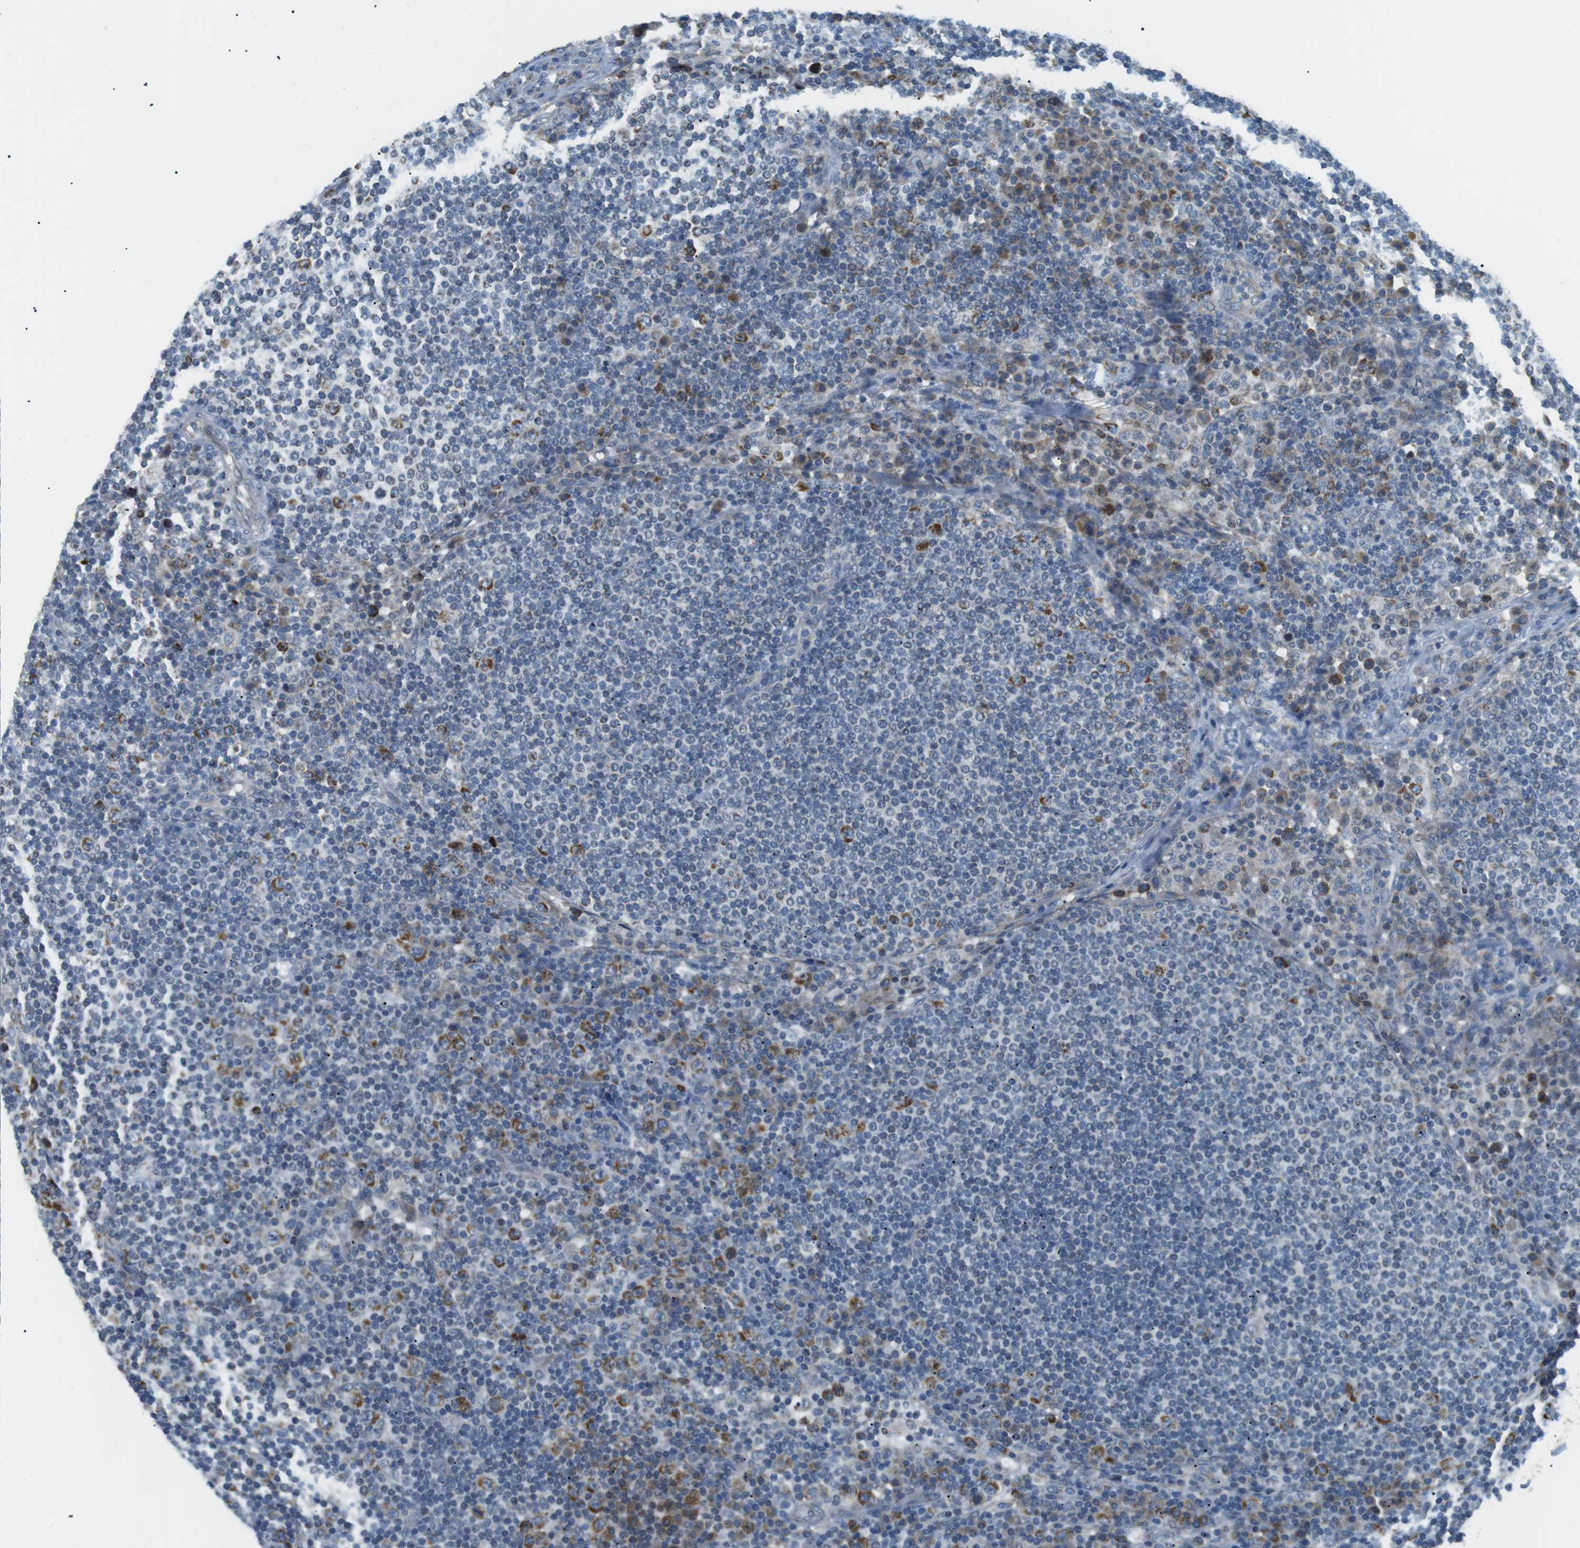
{"staining": {"intensity": "moderate", "quantity": "25%-75%", "location": "cytoplasmic/membranous"}, "tissue": "lymph node", "cell_type": "Germinal center cells", "image_type": "normal", "snomed": [{"axis": "morphology", "description": "Normal tissue, NOS"}, {"axis": "topography", "description": "Lymph node"}], "caption": "Immunohistochemistry (IHC) of unremarkable lymph node shows medium levels of moderate cytoplasmic/membranous positivity in about 25%-75% of germinal center cells.", "gene": "BACE1", "patient": {"sex": "female", "age": 53}}